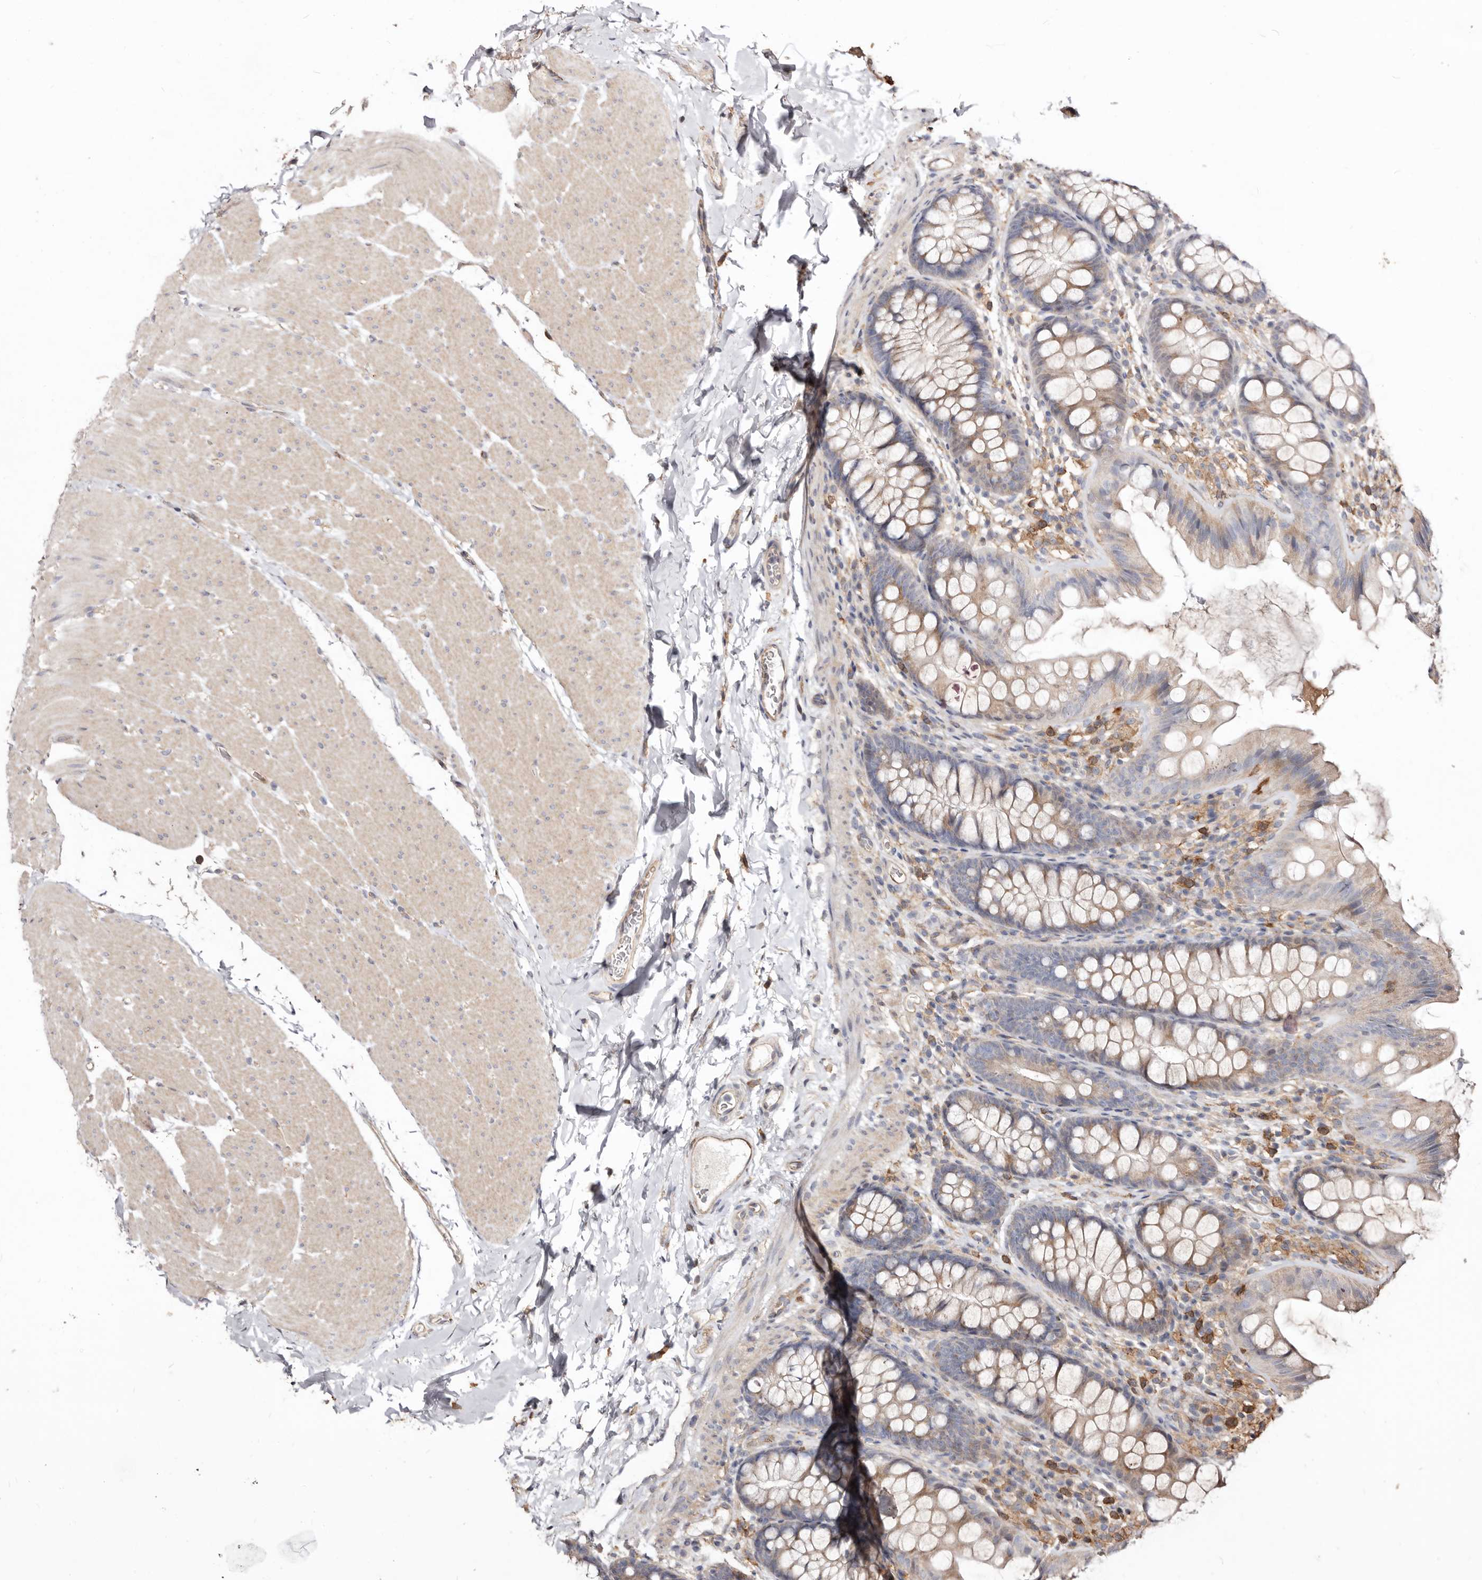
{"staining": {"intensity": "moderate", "quantity": ">75%", "location": "cytoplasmic/membranous"}, "tissue": "colon", "cell_type": "Endothelial cells", "image_type": "normal", "snomed": [{"axis": "morphology", "description": "Normal tissue, NOS"}, {"axis": "topography", "description": "Colon"}], "caption": "Colon stained for a protein (brown) demonstrates moderate cytoplasmic/membranous positive staining in about >75% of endothelial cells.", "gene": "LRRC25", "patient": {"sex": "female", "age": 62}}